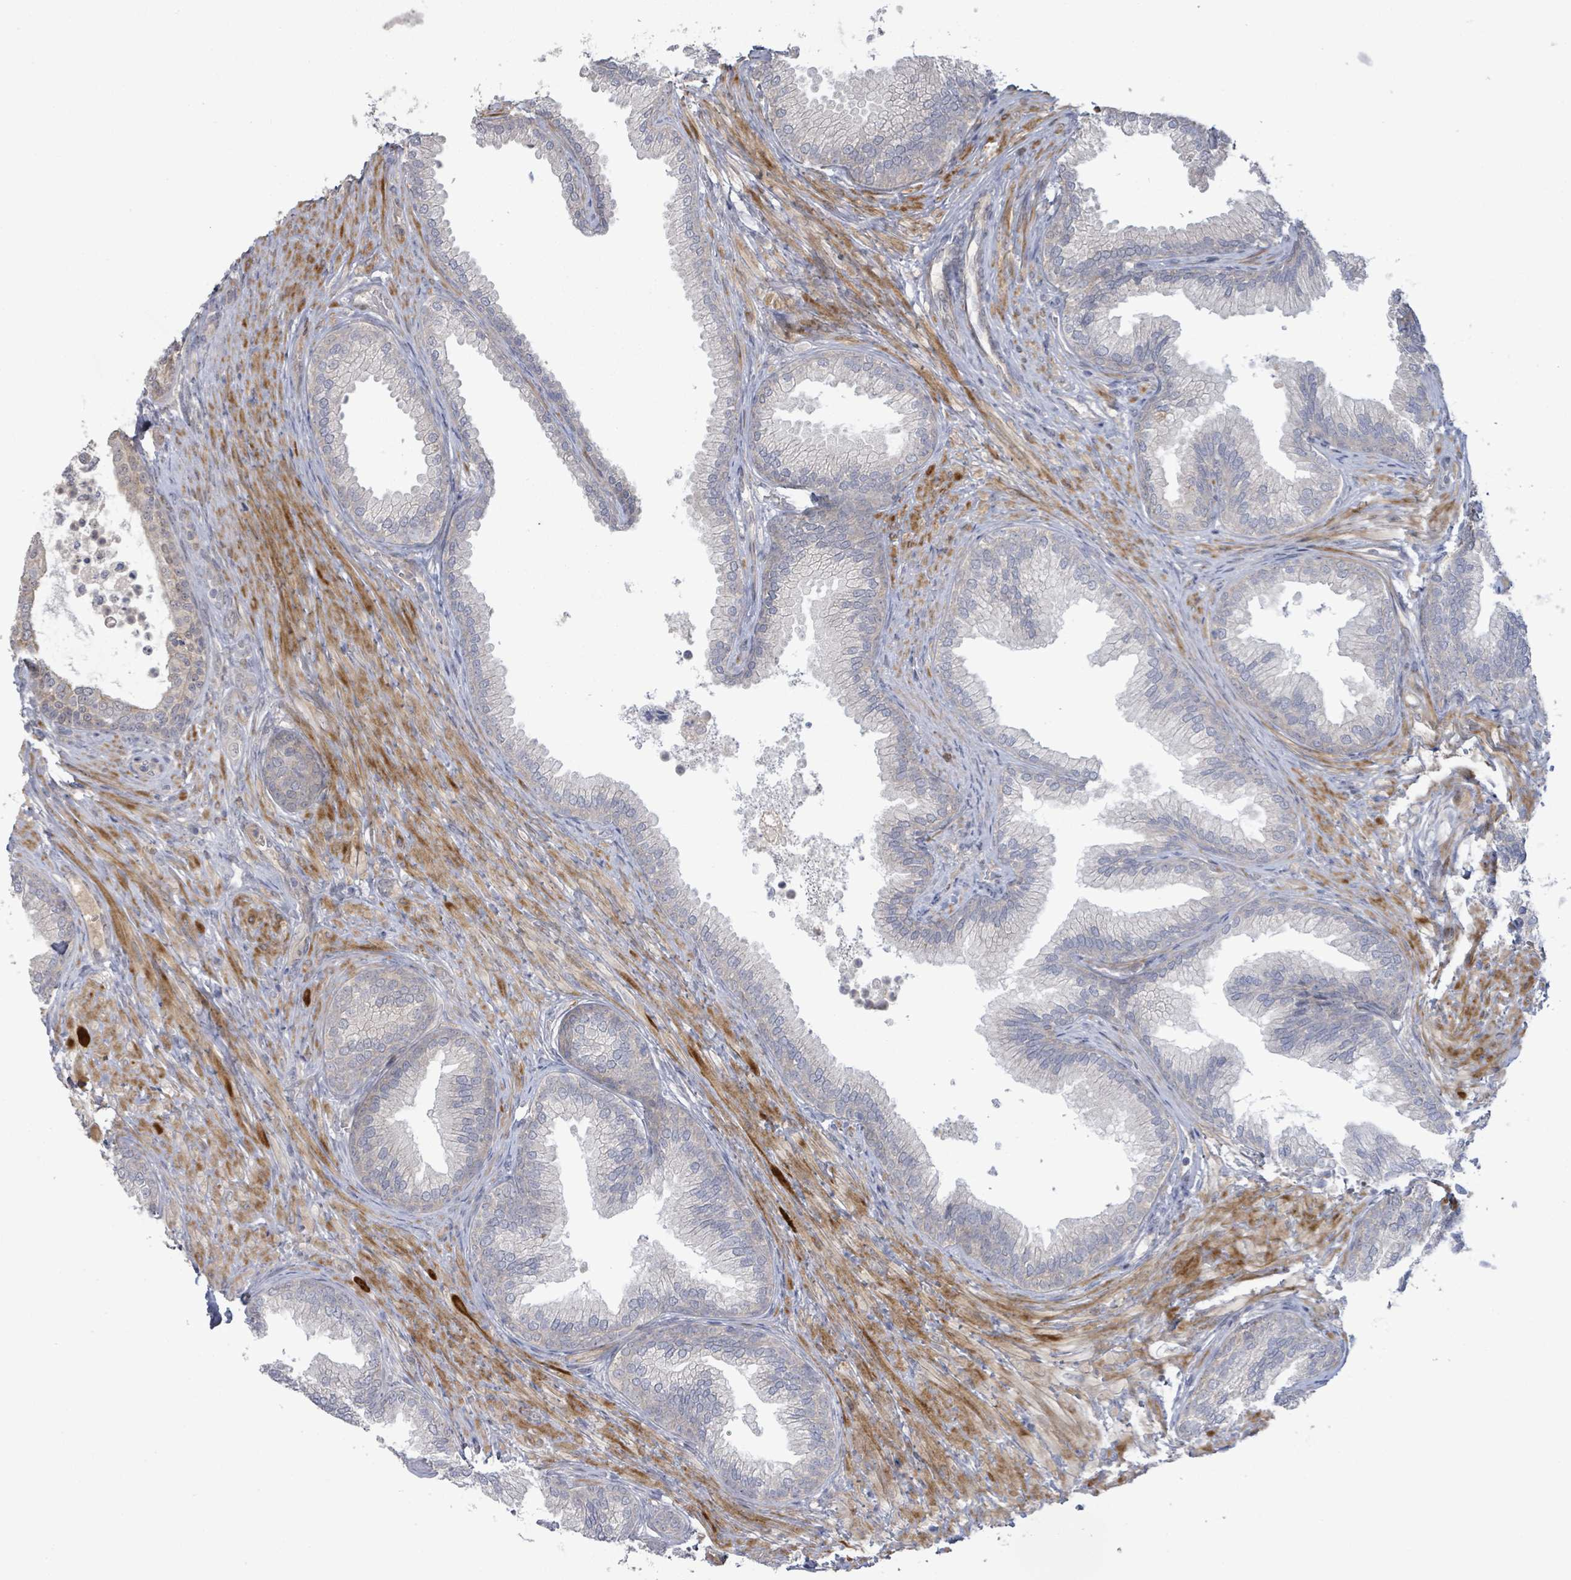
{"staining": {"intensity": "negative", "quantity": "none", "location": "none"}, "tissue": "prostate", "cell_type": "Glandular cells", "image_type": "normal", "snomed": [{"axis": "morphology", "description": "Normal tissue, NOS"}, {"axis": "topography", "description": "Prostate"}], "caption": "Photomicrograph shows no significant protein staining in glandular cells of benign prostate. (DAB immunohistochemistry (IHC), high magnification).", "gene": "SLIT3", "patient": {"sex": "male", "age": 76}}